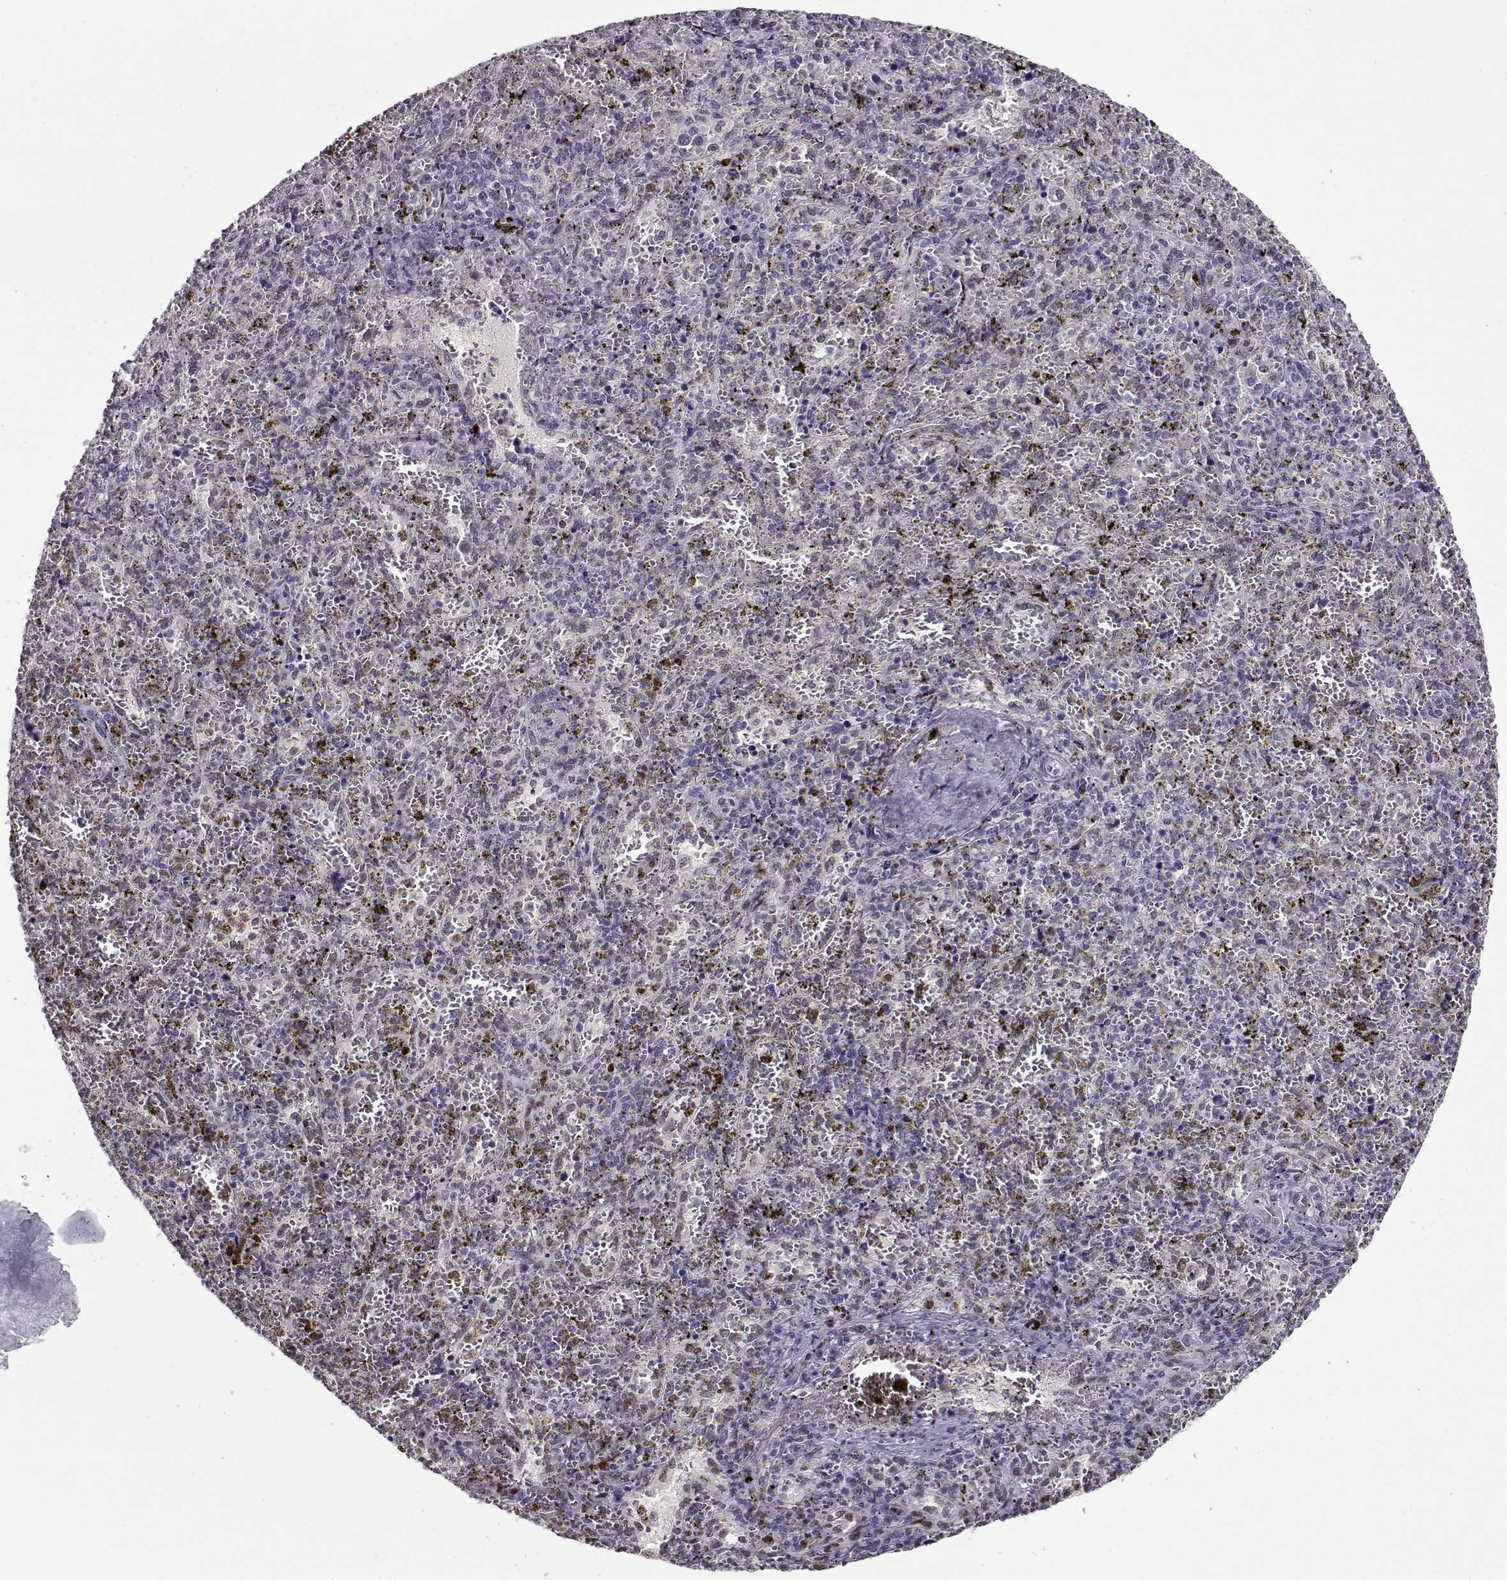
{"staining": {"intensity": "negative", "quantity": "none", "location": "none"}, "tissue": "spleen", "cell_type": "Cells in red pulp", "image_type": "normal", "snomed": [{"axis": "morphology", "description": "Normal tissue, NOS"}, {"axis": "topography", "description": "Spleen"}], "caption": "IHC of normal human spleen demonstrates no positivity in cells in red pulp. (DAB IHC, high magnification).", "gene": "PRMT1", "patient": {"sex": "female", "age": 50}}